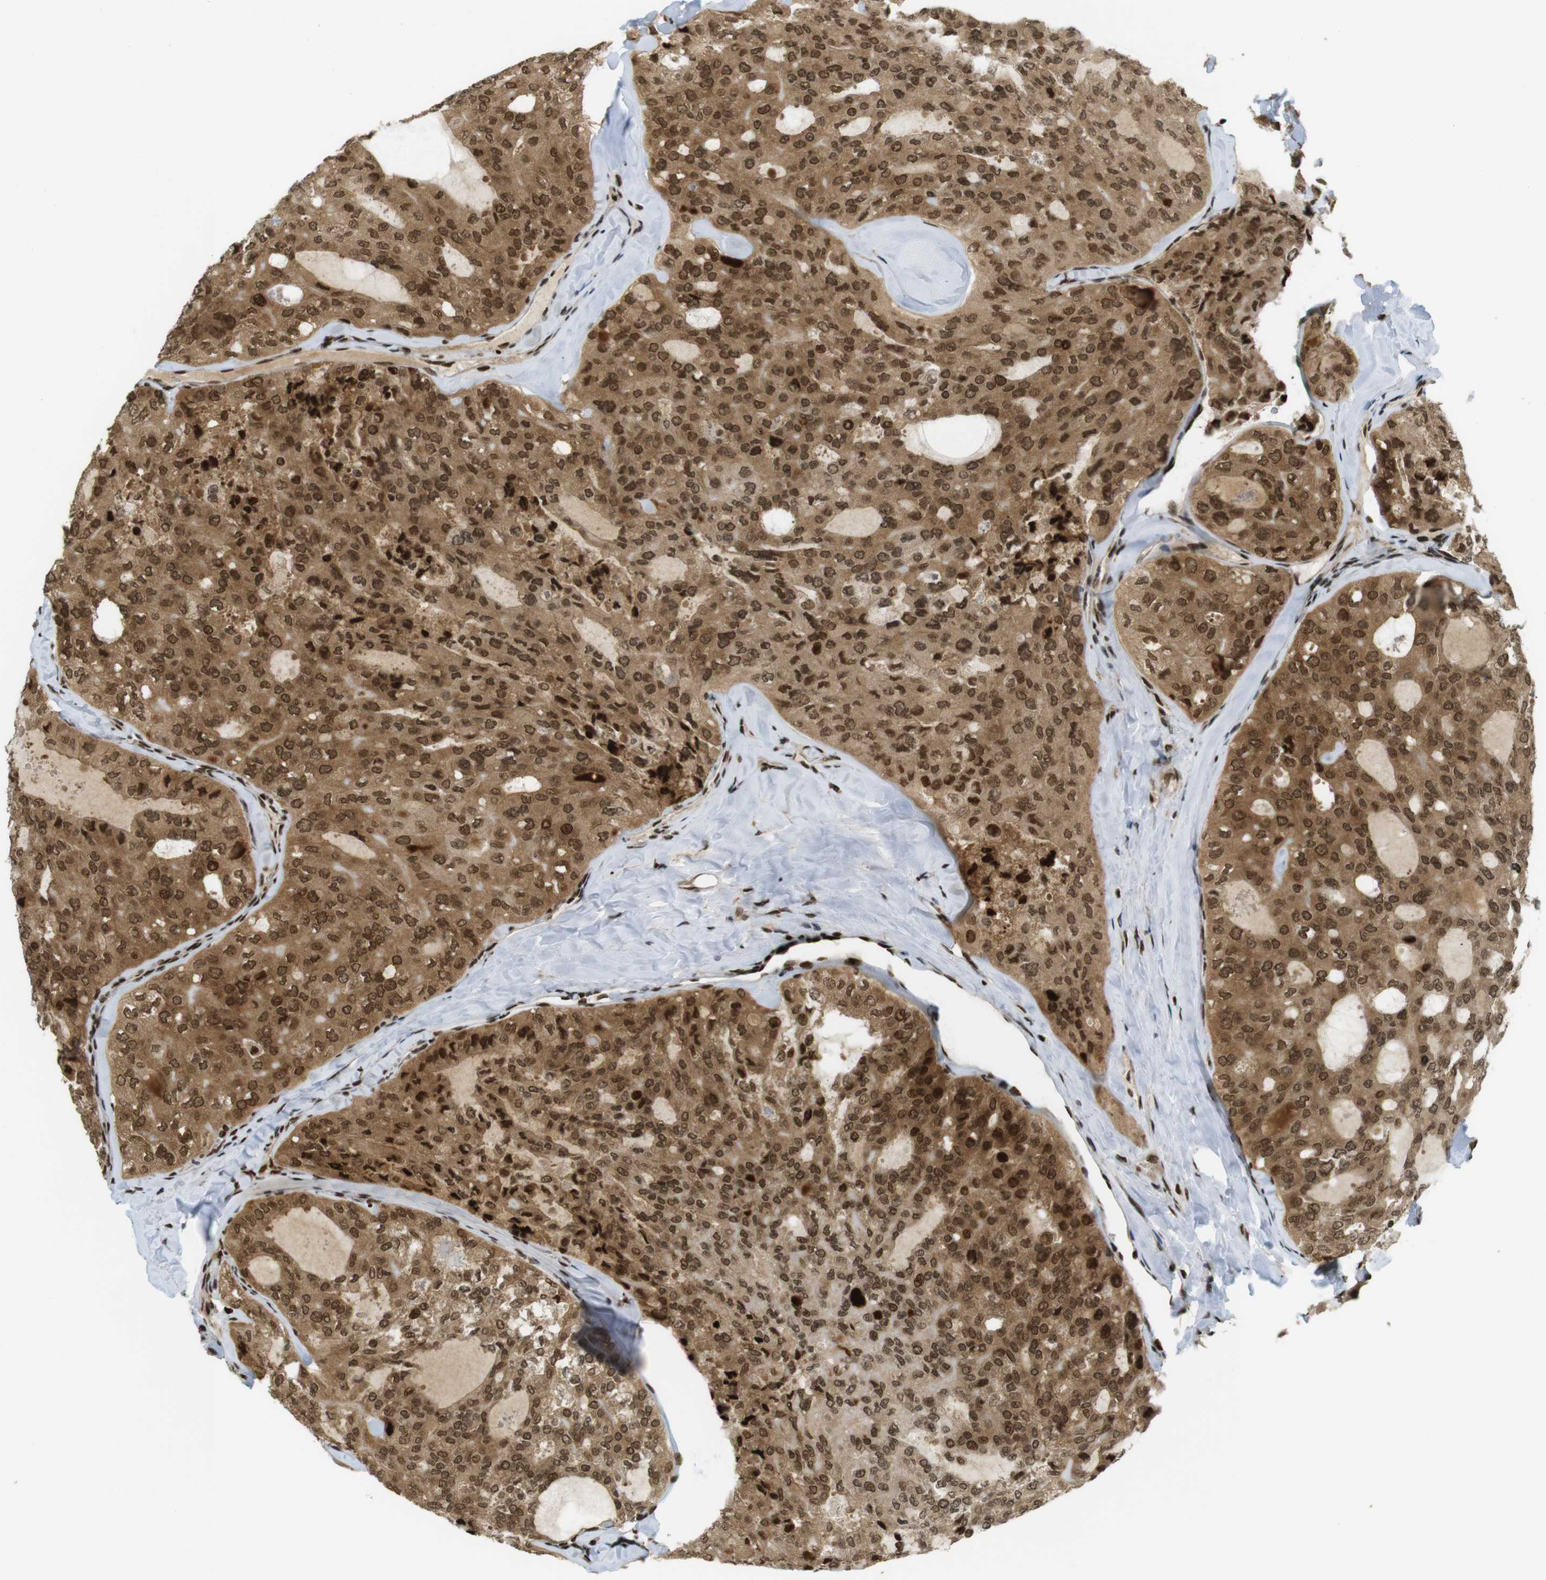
{"staining": {"intensity": "moderate", "quantity": ">75%", "location": "cytoplasmic/membranous,nuclear"}, "tissue": "thyroid cancer", "cell_type": "Tumor cells", "image_type": "cancer", "snomed": [{"axis": "morphology", "description": "Follicular adenoma carcinoma, NOS"}, {"axis": "topography", "description": "Thyroid gland"}], "caption": "Human thyroid cancer stained with a protein marker exhibits moderate staining in tumor cells.", "gene": "RUVBL2", "patient": {"sex": "male", "age": 75}}